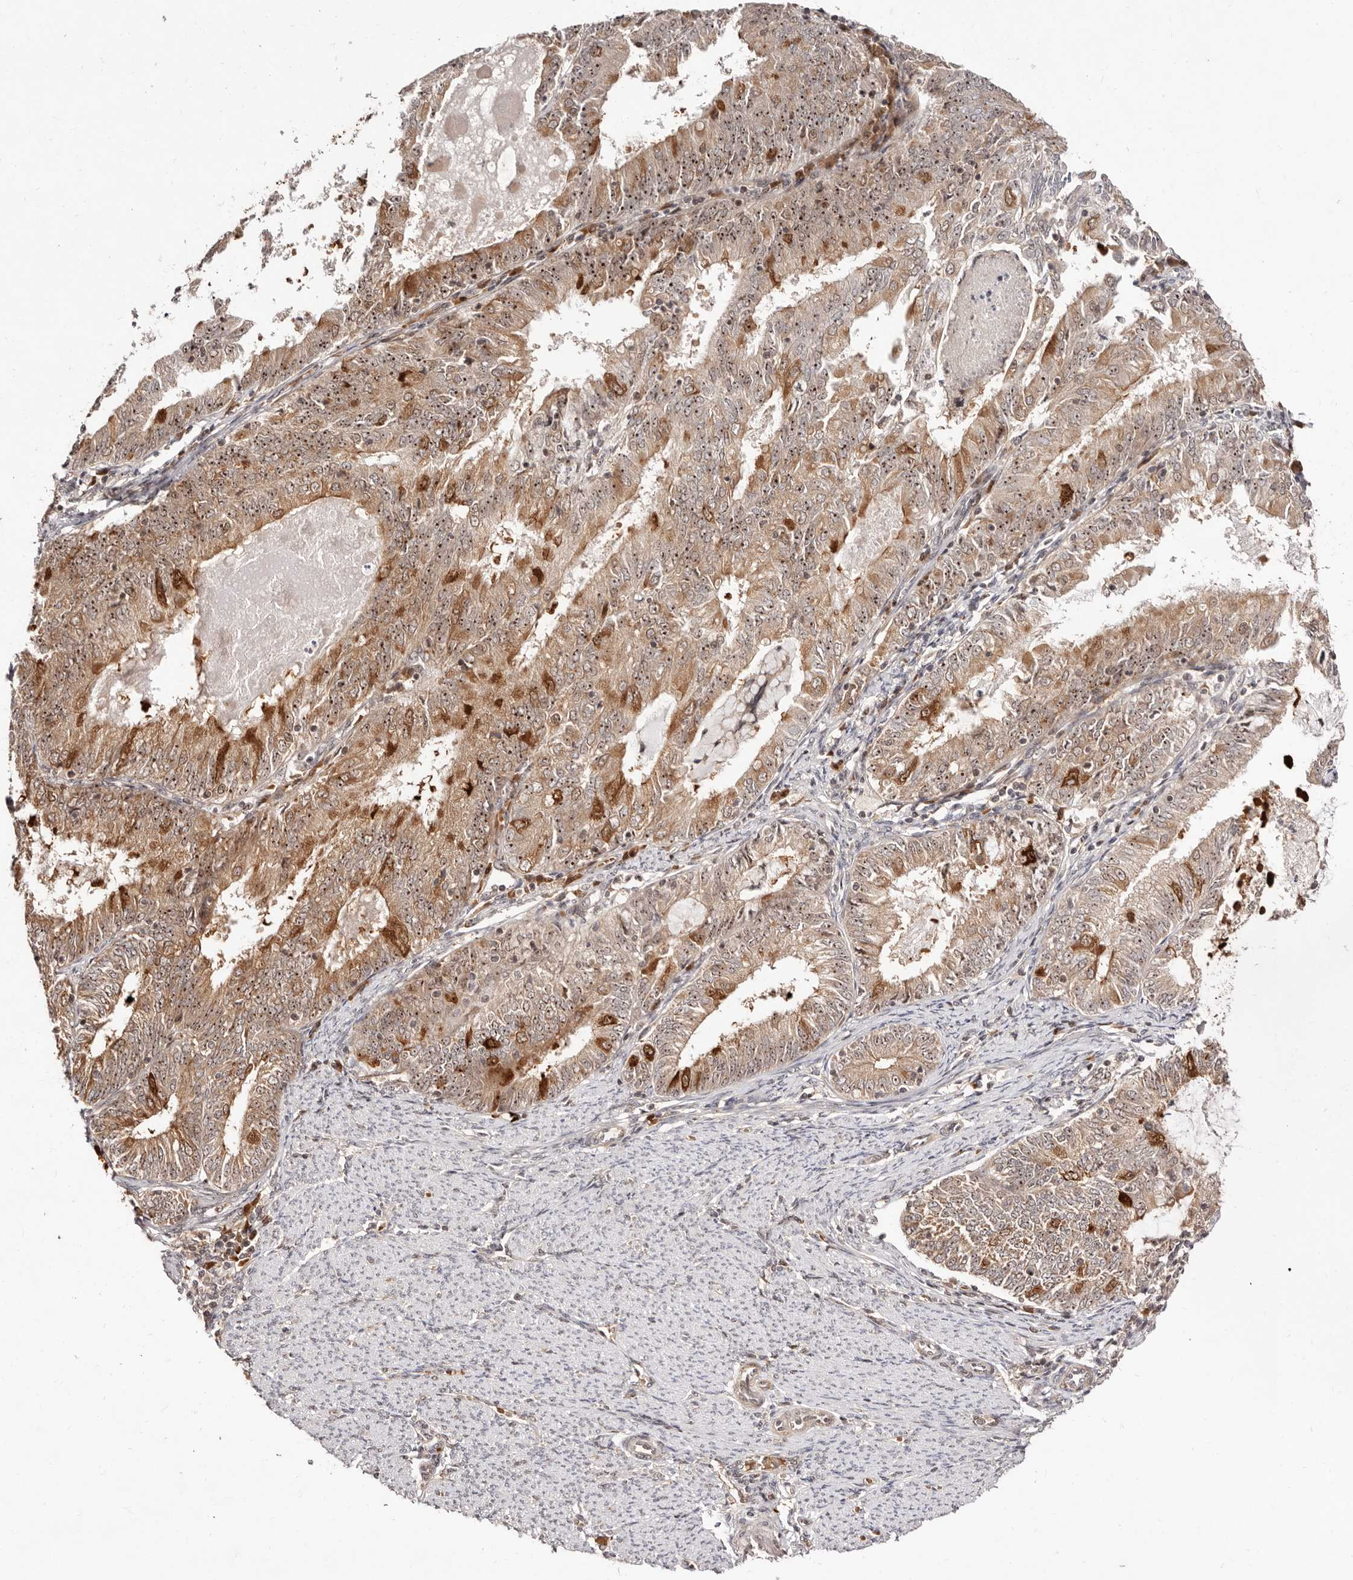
{"staining": {"intensity": "strong", "quantity": ">75%", "location": "cytoplasmic/membranous"}, "tissue": "endometrial cancer", "cell_type": "Tumor cells", "image_type": "cancer", "snomed": [{"axis": "morphology", "description": "Adenocarcinoma, NOS"}, {"axis": "topography", "description": "Endometrium"}], "caption": "Immunohistochemical staining of adenocarcinoma (endometrial) exhibits high levels of strong cytoplasmic/membranous positivity in approximately >75% of tumor cells.", "gene": "APOL6", "patient": {"sex": "female", "age": 57}}